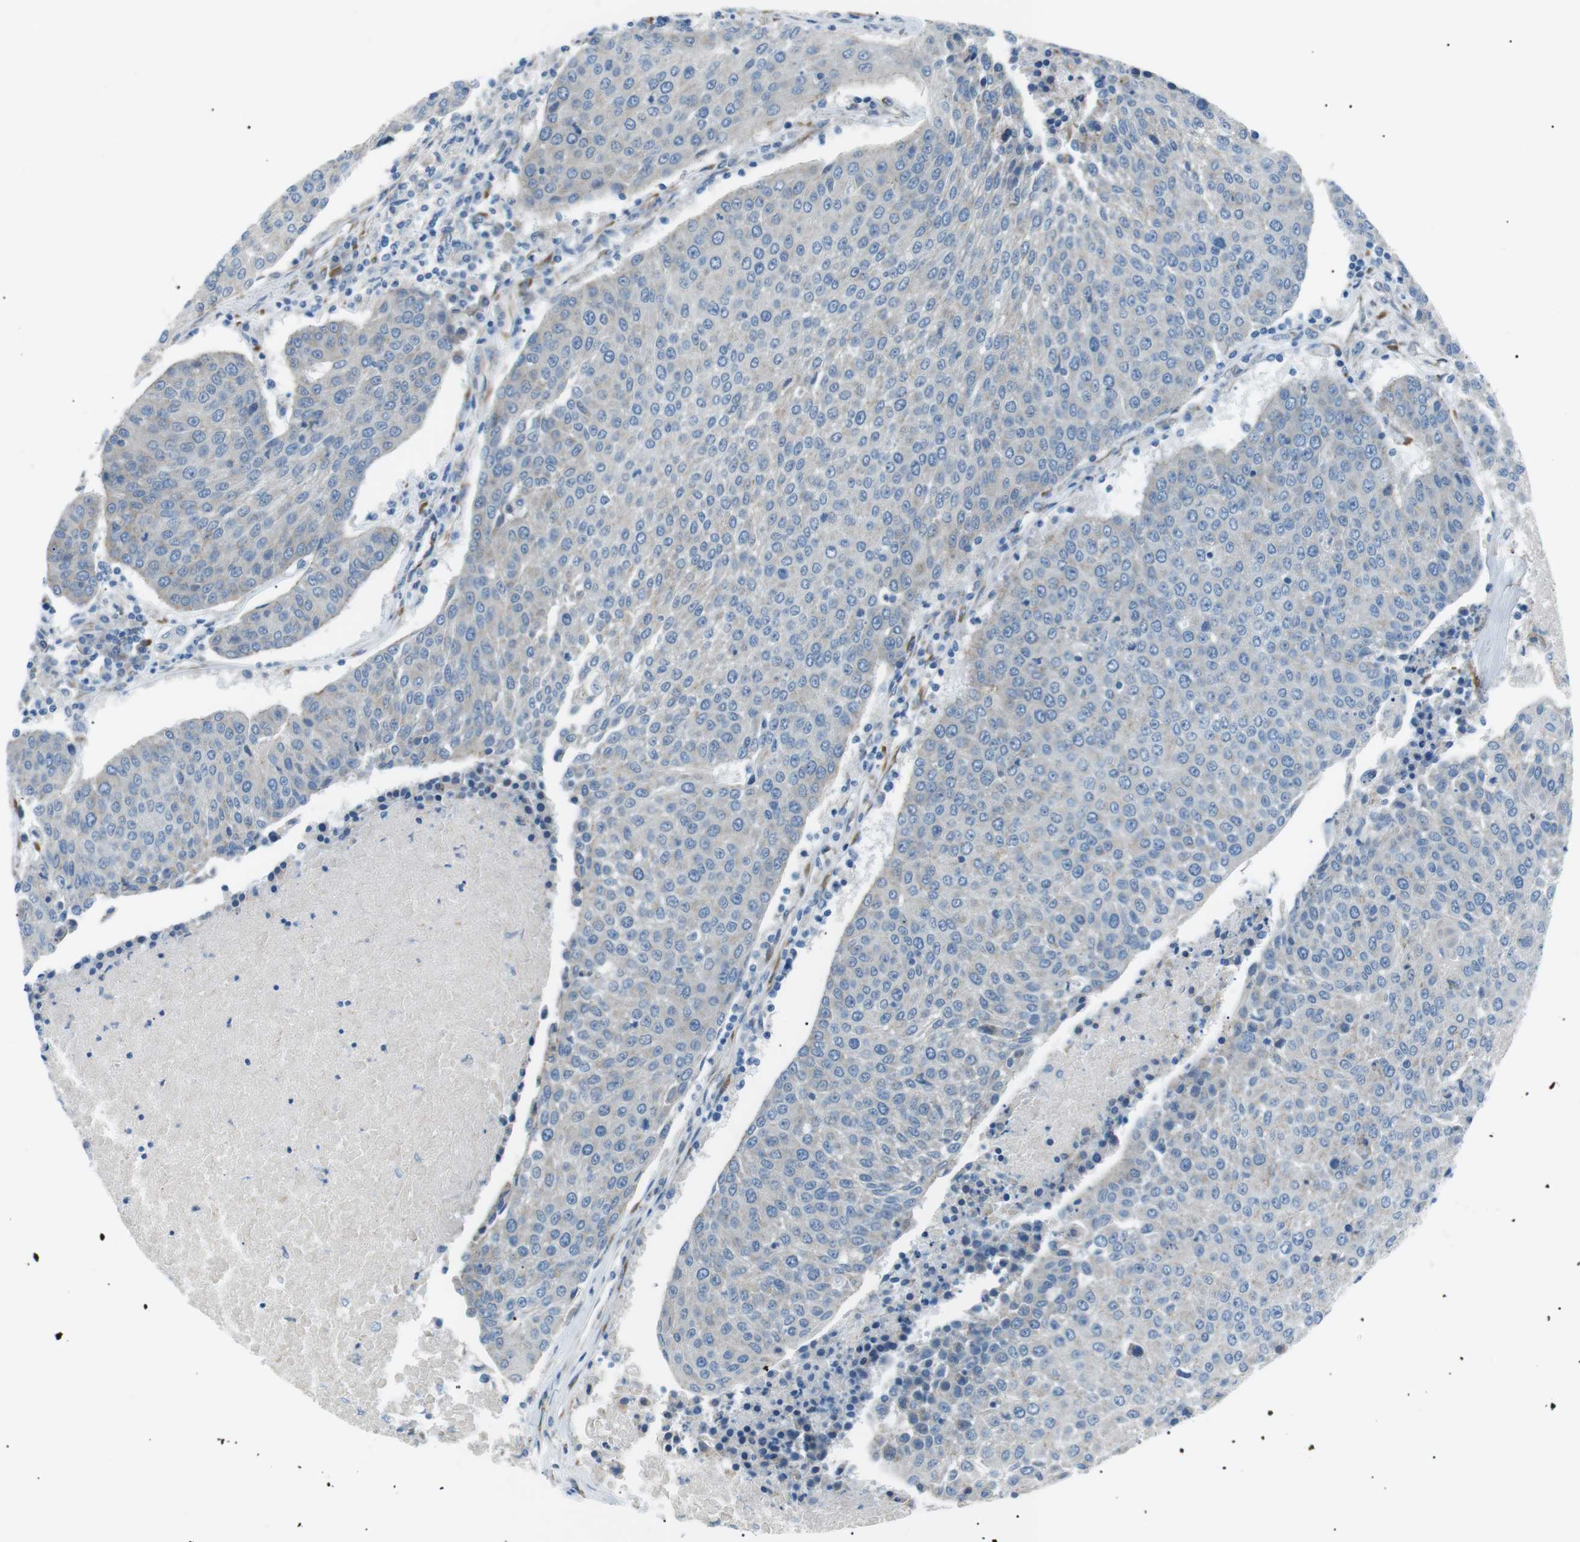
{"staining": {"intensity": "negative", "quantity": "none", "location": "none"}, "tissue": "urothelial cancer", "cell_type": "Tumor cells", "image_type": "cancer", "snomed": [{"axis": "morphology", "description": "Urothelial carcinoma, High grade"}, {"axis": "topography", "description": "Urinary bladder"}], "caption": "Protein analysis of urothelial carcinoma (high-grade) demonstrates no significant expression in tumor cells. (DAB immunohistochemistry visualized using brightfield microscopy, high magnification).", "gene": "MTARC2", "patient": {"sex": "female", "age": 85}}